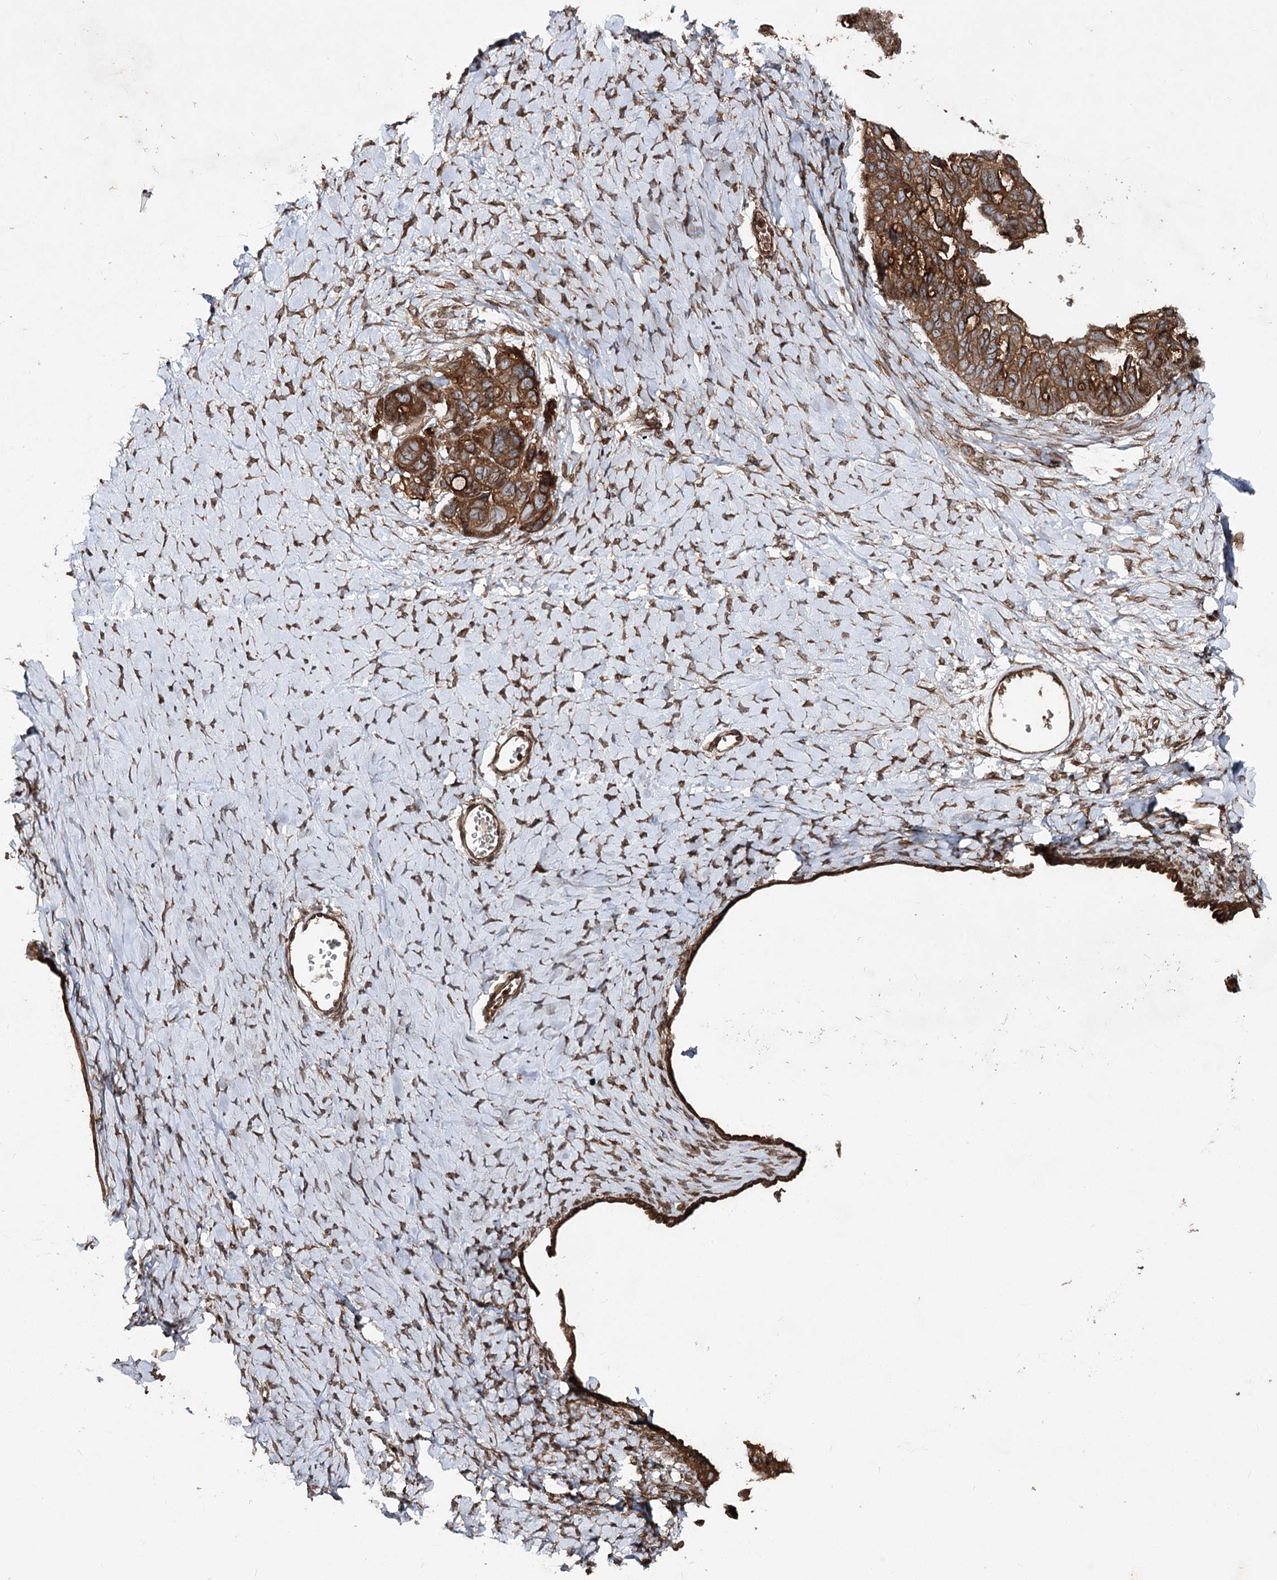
{"staining": {"intensity": "strong", "quantity": ">75%", "location": "cytoplasmic/membranous"}, "tissue": "ovarian cancer", "cell_type": "Tumor cells", "image_type": "cancer", "snomed": [{"axis": "morphology", "description": "Cystadenocarcinoma, serous, NOS"}, {"axis": "topography", "description": "Ovary"}], "caption": "Tumor cells display high levels of strong cytoplasmic/membranous positivity in about >75% of cells in human ovarian cancer (serous cystadenocarcinoma).", "gene": "FGFR1OP2", "patient": {"sex": "female", "age": 79}}